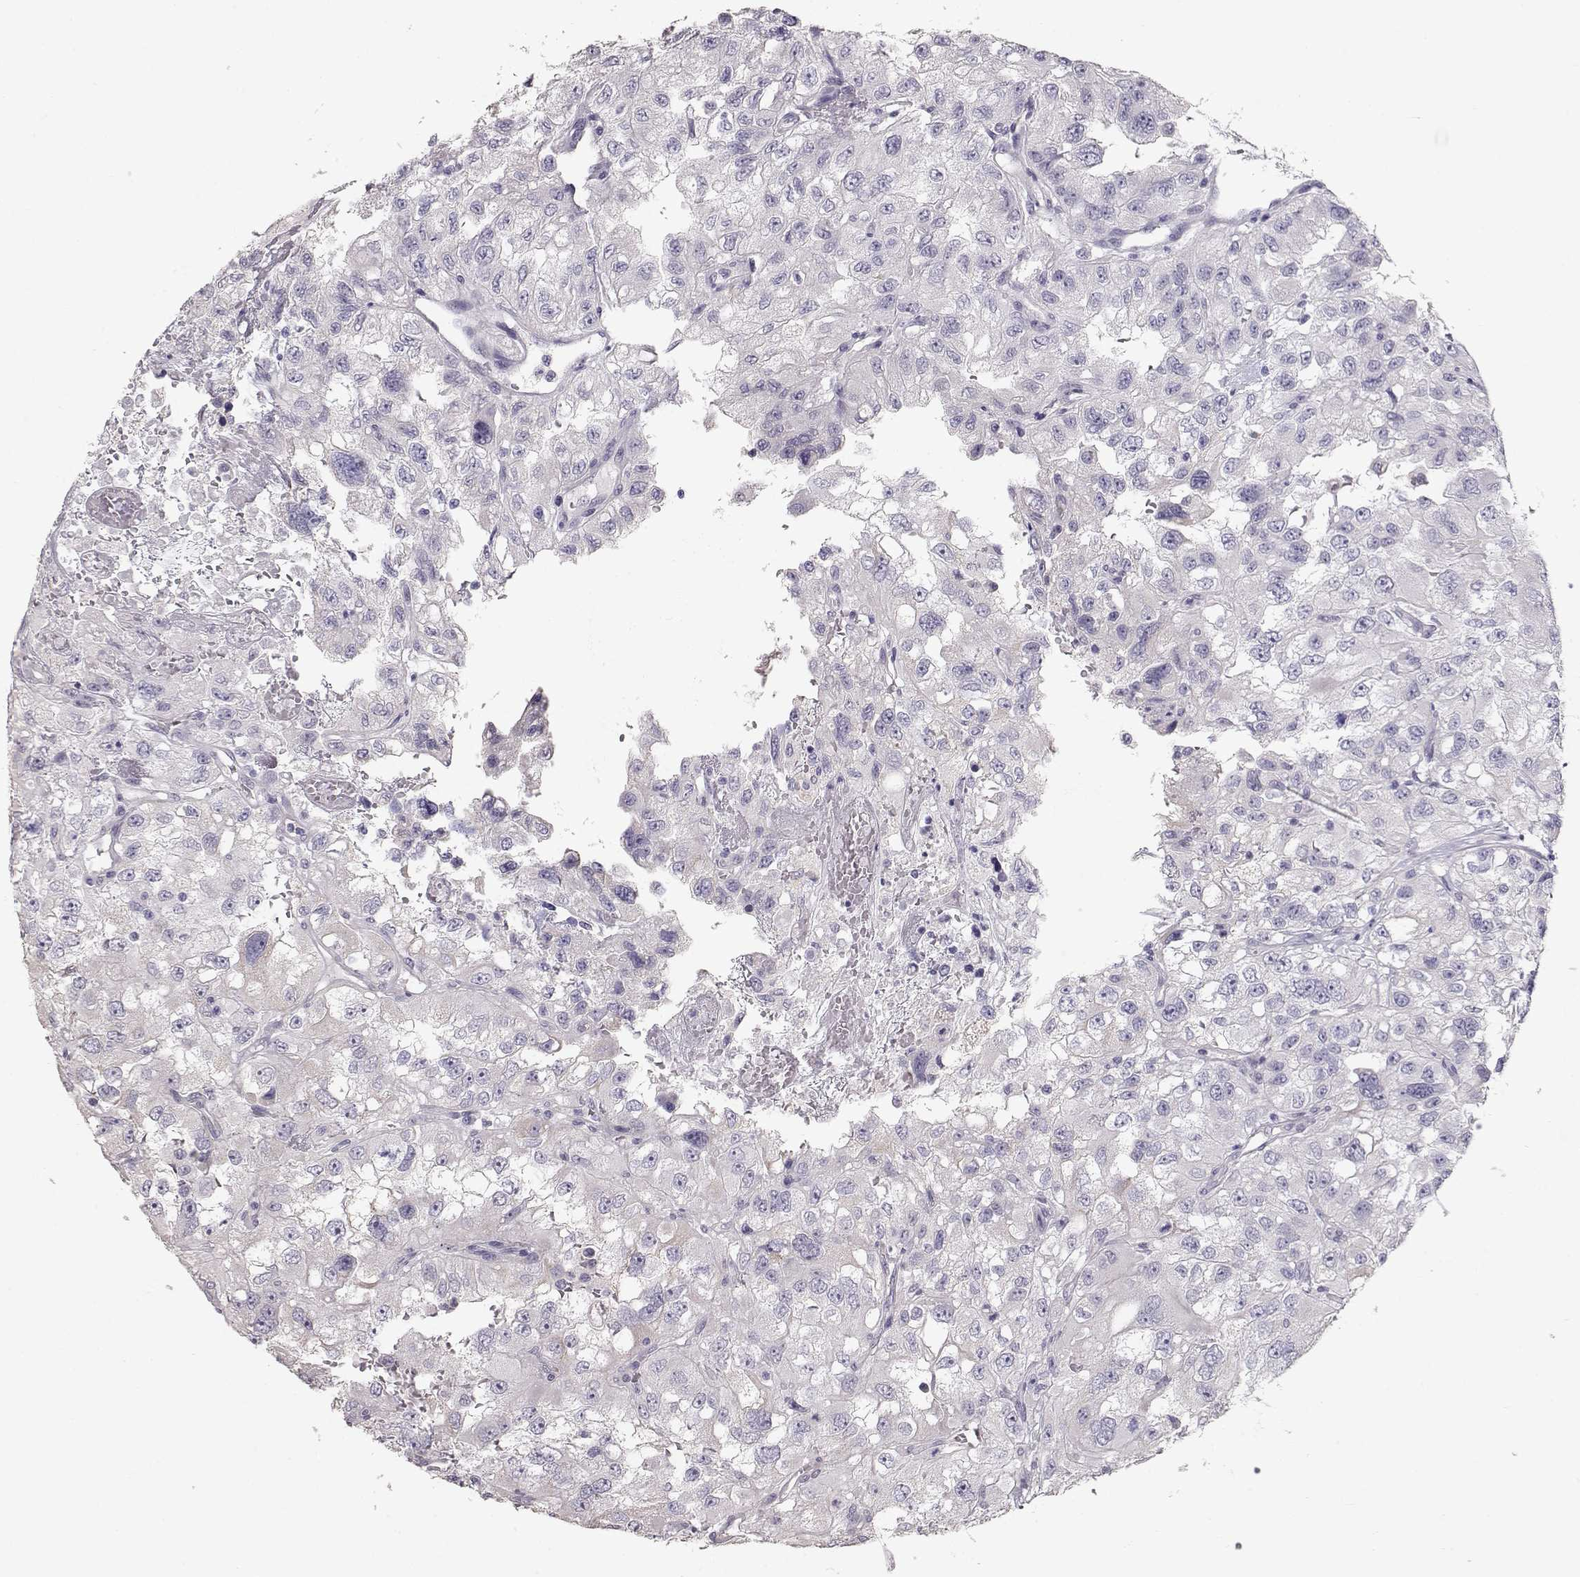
{"staining": {"intensity": "negative", "quantity": "none", "location": "none"}, "tissue": "renal cancer", "cell_type": "Tumor cells", "image_type": "cancer", "snomed": [{"axis": "morphology", "description": "Adenocarcinoma, NOS"}, {"axis": "topography", "description": "Kidney"}], "caption": "Photomicrograph shows no significant protein positivity in tumor cells of renal cancer.", "gene": "SLC18A1", "patient": {"sex": "male", "age": 64}}